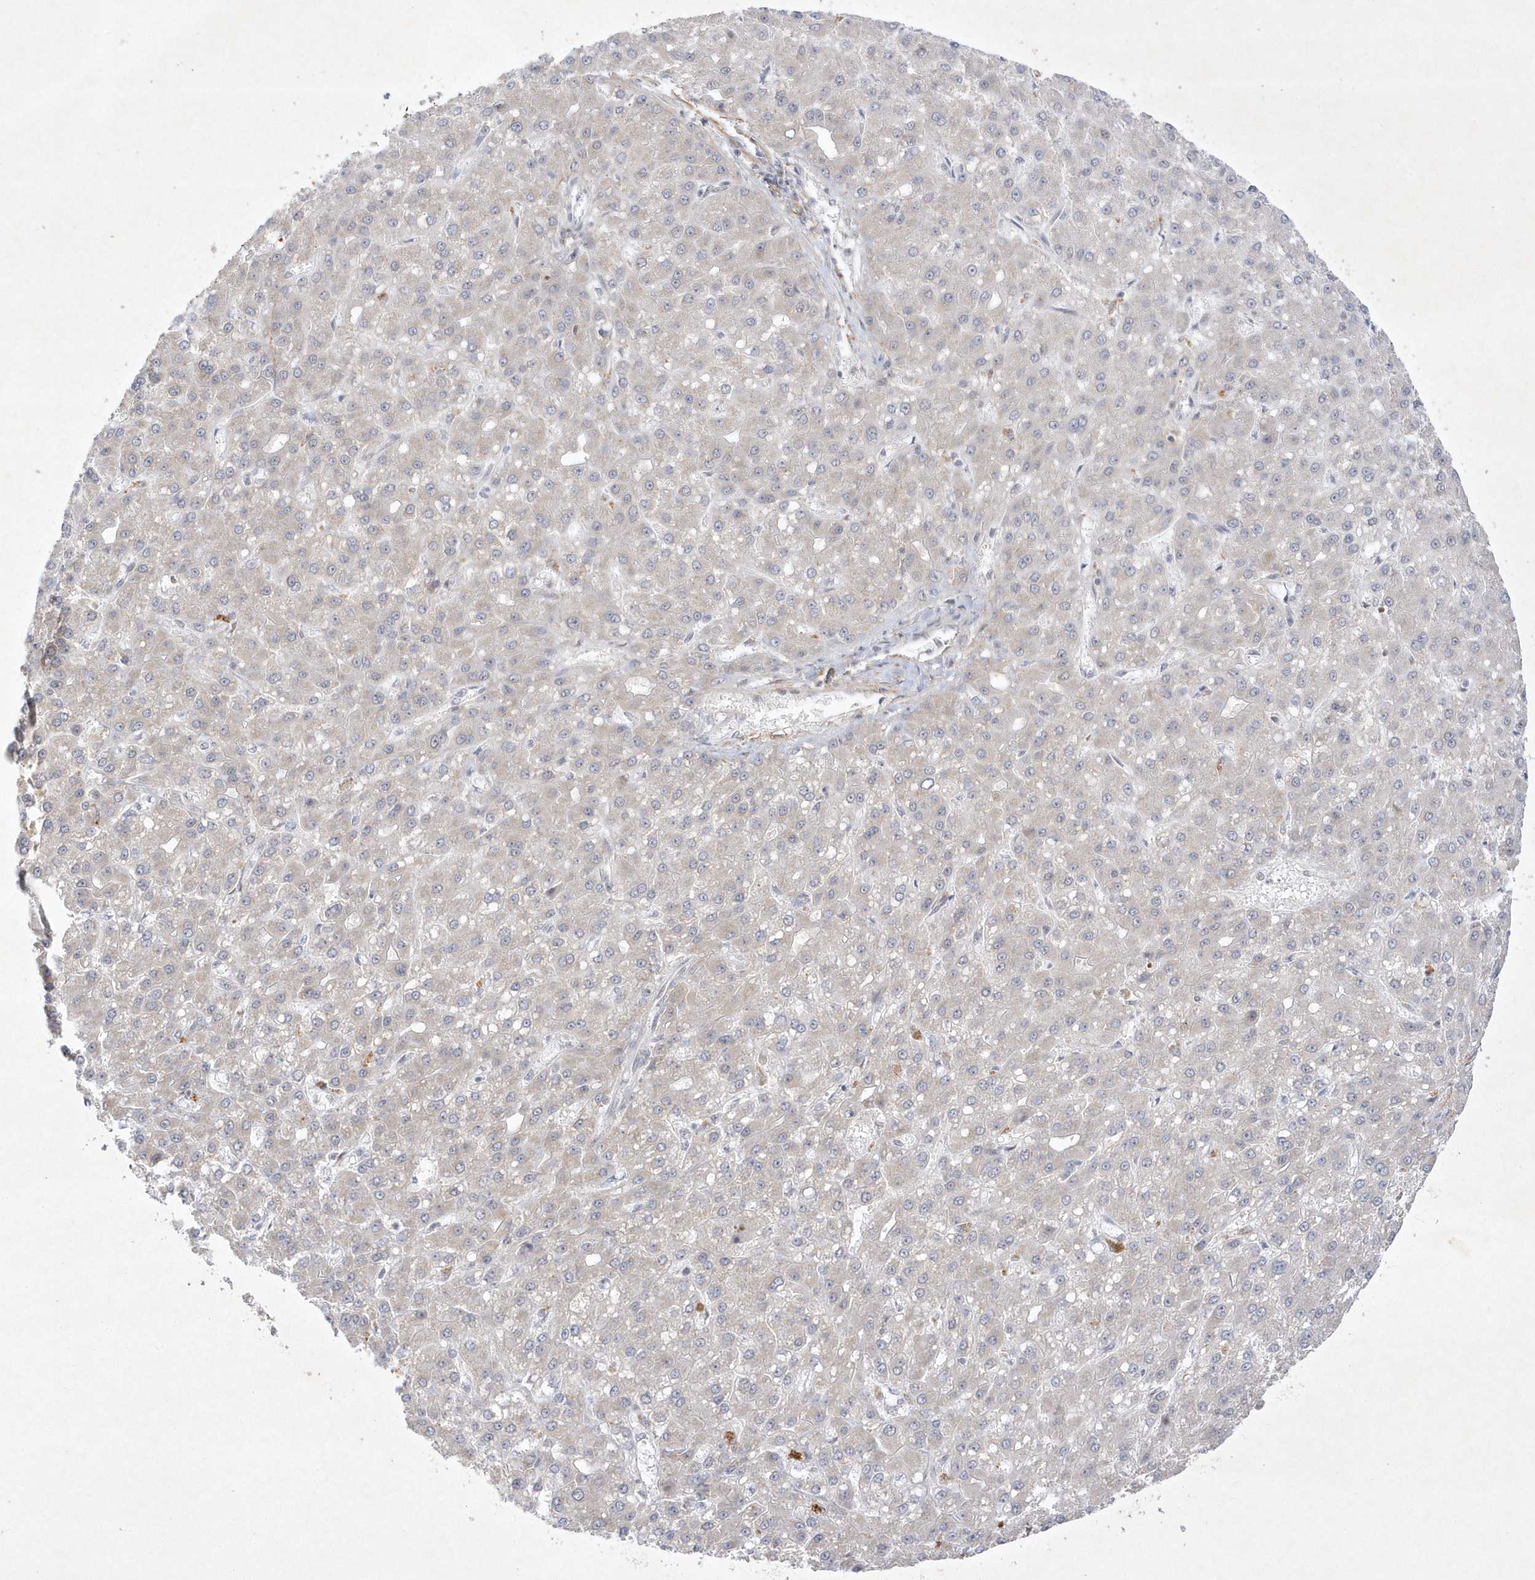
{"staining": {"intensity": "negative", "quantity": "none", "location": "none"}, "tissue": "liver cancer", "cell_type": "Tumor cells", "image_type": "cancer", "snomed": [{"axis": "morphology", "description": "Carcinoma, Hepatocellular, NOS"}, {"axis": "topography", "description": "Liver"}], "caption": "This is a image of immunohistochemistry staining of liver cancer, which shows no positivity in tumor cells.", "gene": "CPSF3", "patient": {"sex": "male", "age": 67}}